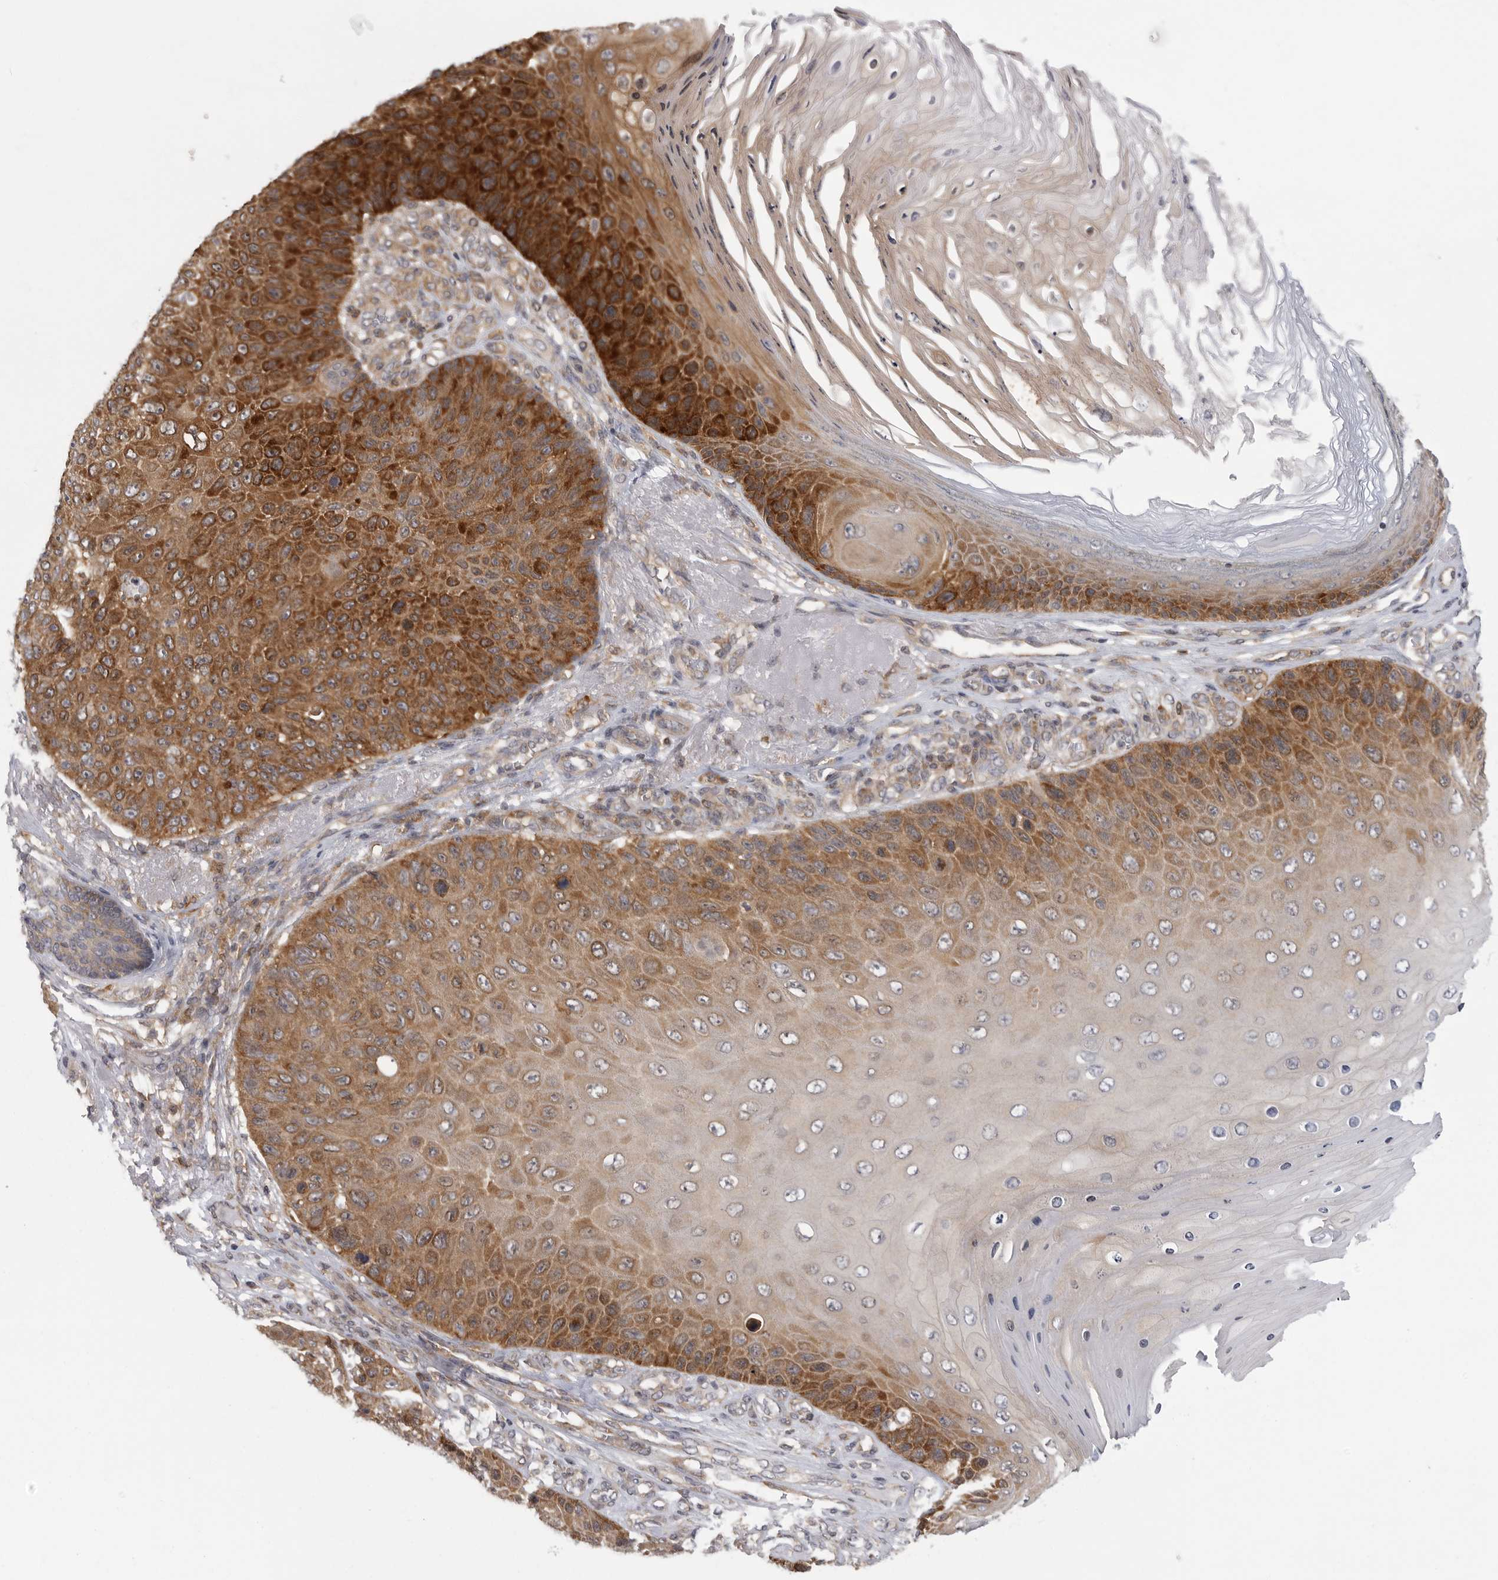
{"staining": {"intensity": "strong", "quantity": ">75%", "location": "cytoplasmic/membranous"}, "tissue": "skin cancer", "cell_type": "Tumor cells", "image_type": "cancer", "snomed": [{"axis": "morphology", "description": "Squamous cell carcinoma, NOS"}, {"axis": "topography", "description": "Skin"}], "caption": "Squamous cell carcinoma (skin) stained with a protein marker demonstrates strong staining in tumor cells.", "gene": "CACYBP", "patient": {"sex": "female", "age": 88}}